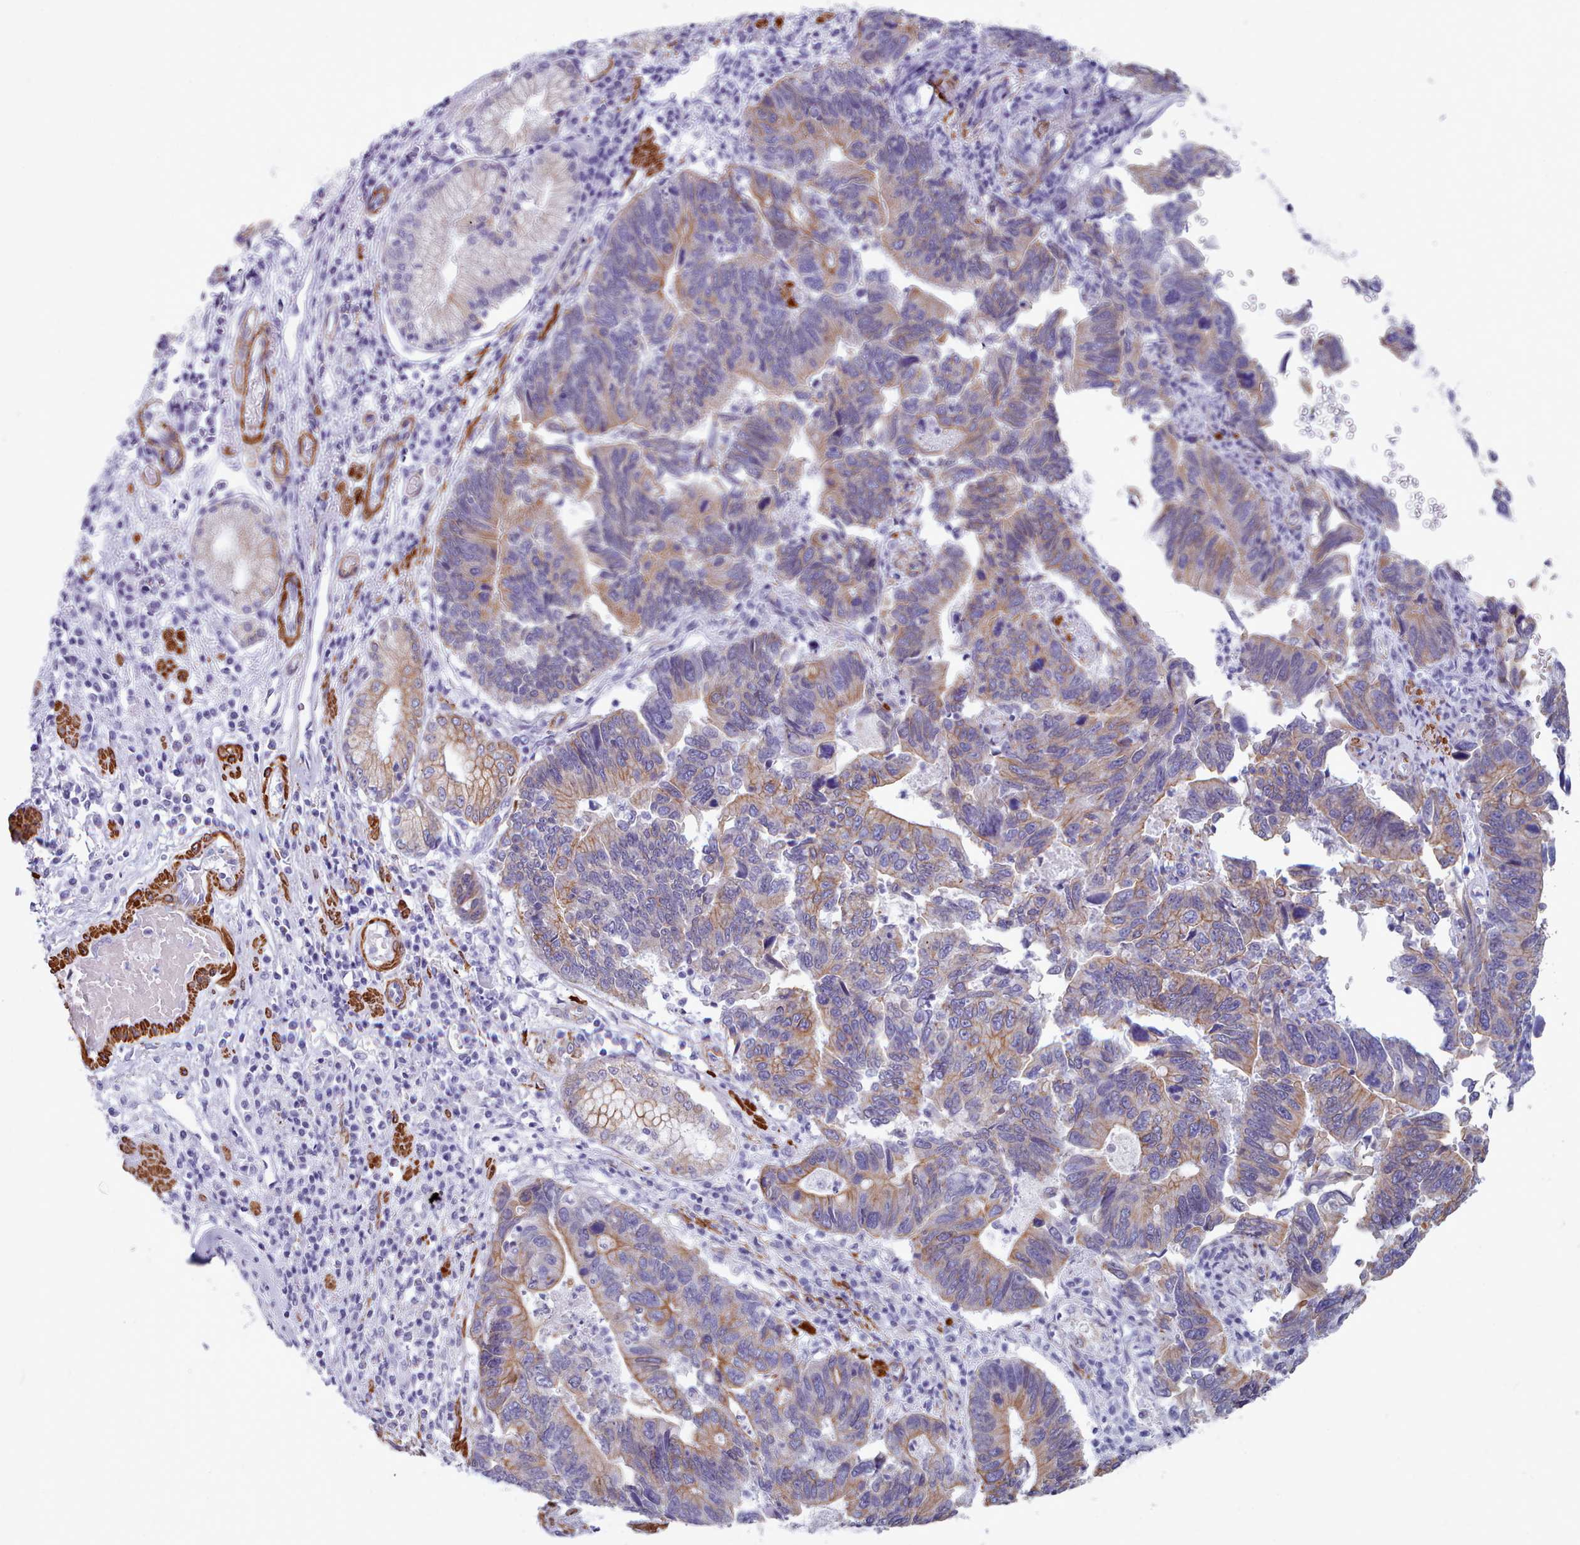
{"staining": {"intensity": "moderate", "quantity": "25%-75%", "location": "cytoplasmic/membranous"}, "tissue": "stomach cancer", "cell_type": "Tumor cells", "image_type": "cancer", "snomed": [{"axis": "morphology", "description": "Adenocarcinoma, NOS"}, {"axis": "topography", "description": "Stomach"}], "caption": "Tumor cells demonstrate moderate cytoplasmic/membranous staining in approximately 25%-75% of cells in stomach cancer. Using DAB (brown) and hematoxylin (blue) stains, captured at high magnification using brightfield microscopy.", "gene": "FPGS", "patient": {"sex": "male", "age": 59}}